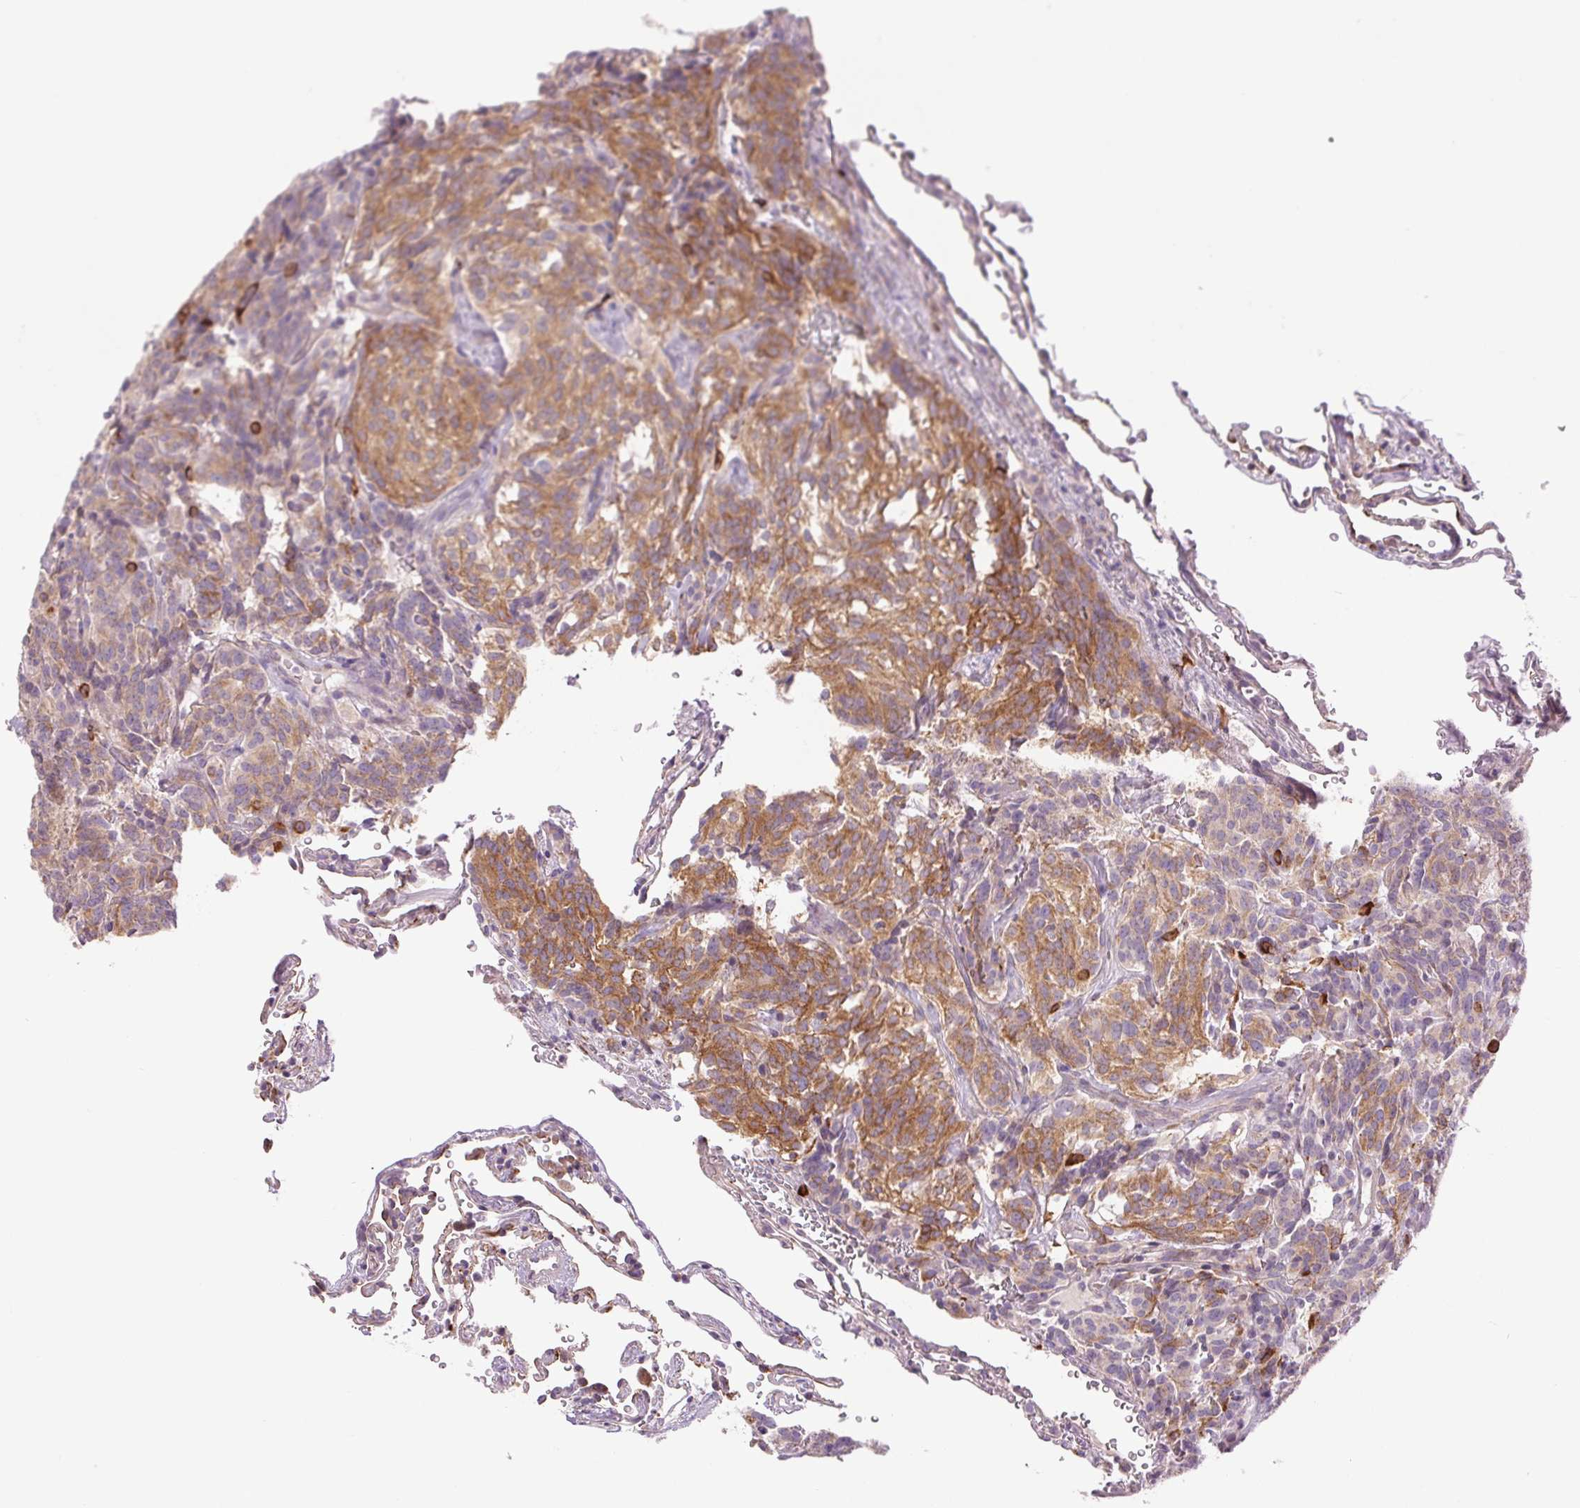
{"staining": {"intensity": "moderate", "quantity": "<25%", "location": "cytoplasmic/membranous"}, "tissue": "carcinoid", "cell_type": "Tumor cells", "image_type": "cancer", "snomed": [{"axis": "morphology", "description": "Carcinoid, malignant, NOS"}, {"axis": "topography", "description": "Lung"}], "caption": "Immunohistochemistry (IHC) image of neoplastic tissue: carcinoid (malignant) stained using immunohistochemistry (IHC) exhibits low levels of moderate protein expression localized specifically in the cytoplasmic/membranous of tumor cells, appearing as a cytoplasmic/membranous brown color.", "gene": "METTL17", "patient": {"sex": "female", "age": 61}}